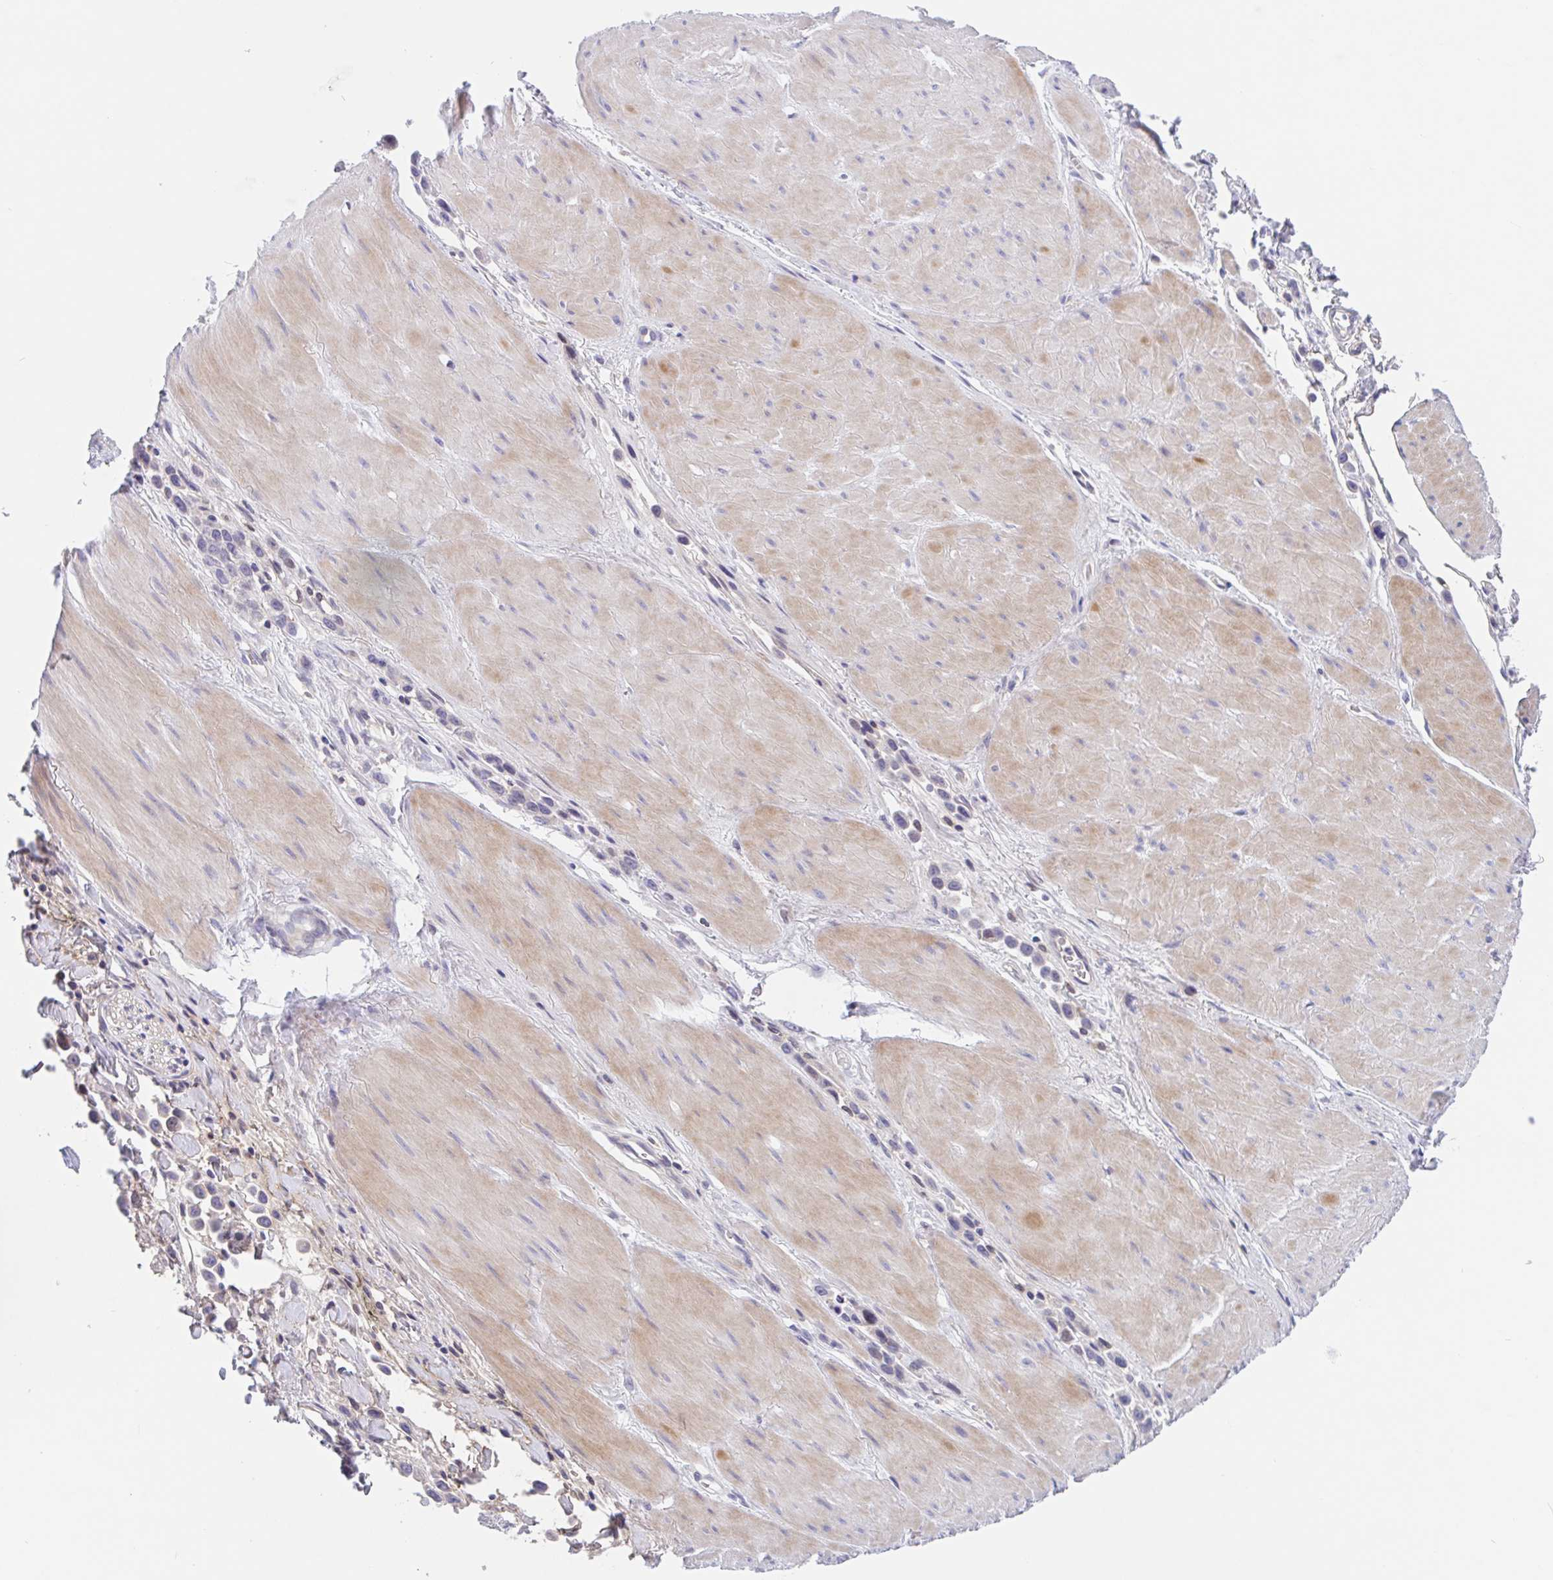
{"staining": {"intensity": "negative", "quantity": "none", "location": "none"}, "tissue": "stomach cancer", "cell_type": "Tumor cells", "image_type": "cancer", "snomed": [{"axis": "morphology", "description": "Adenocarcinoma, NOS"}, {"axis": "topography", "description": "Stomach"}], "caption": "Tumor cells show no significant protein positivity in stomach adenocarcinoma.", "gene": "TMEM86A", "patient": {"sex": "male", "age": 47}}